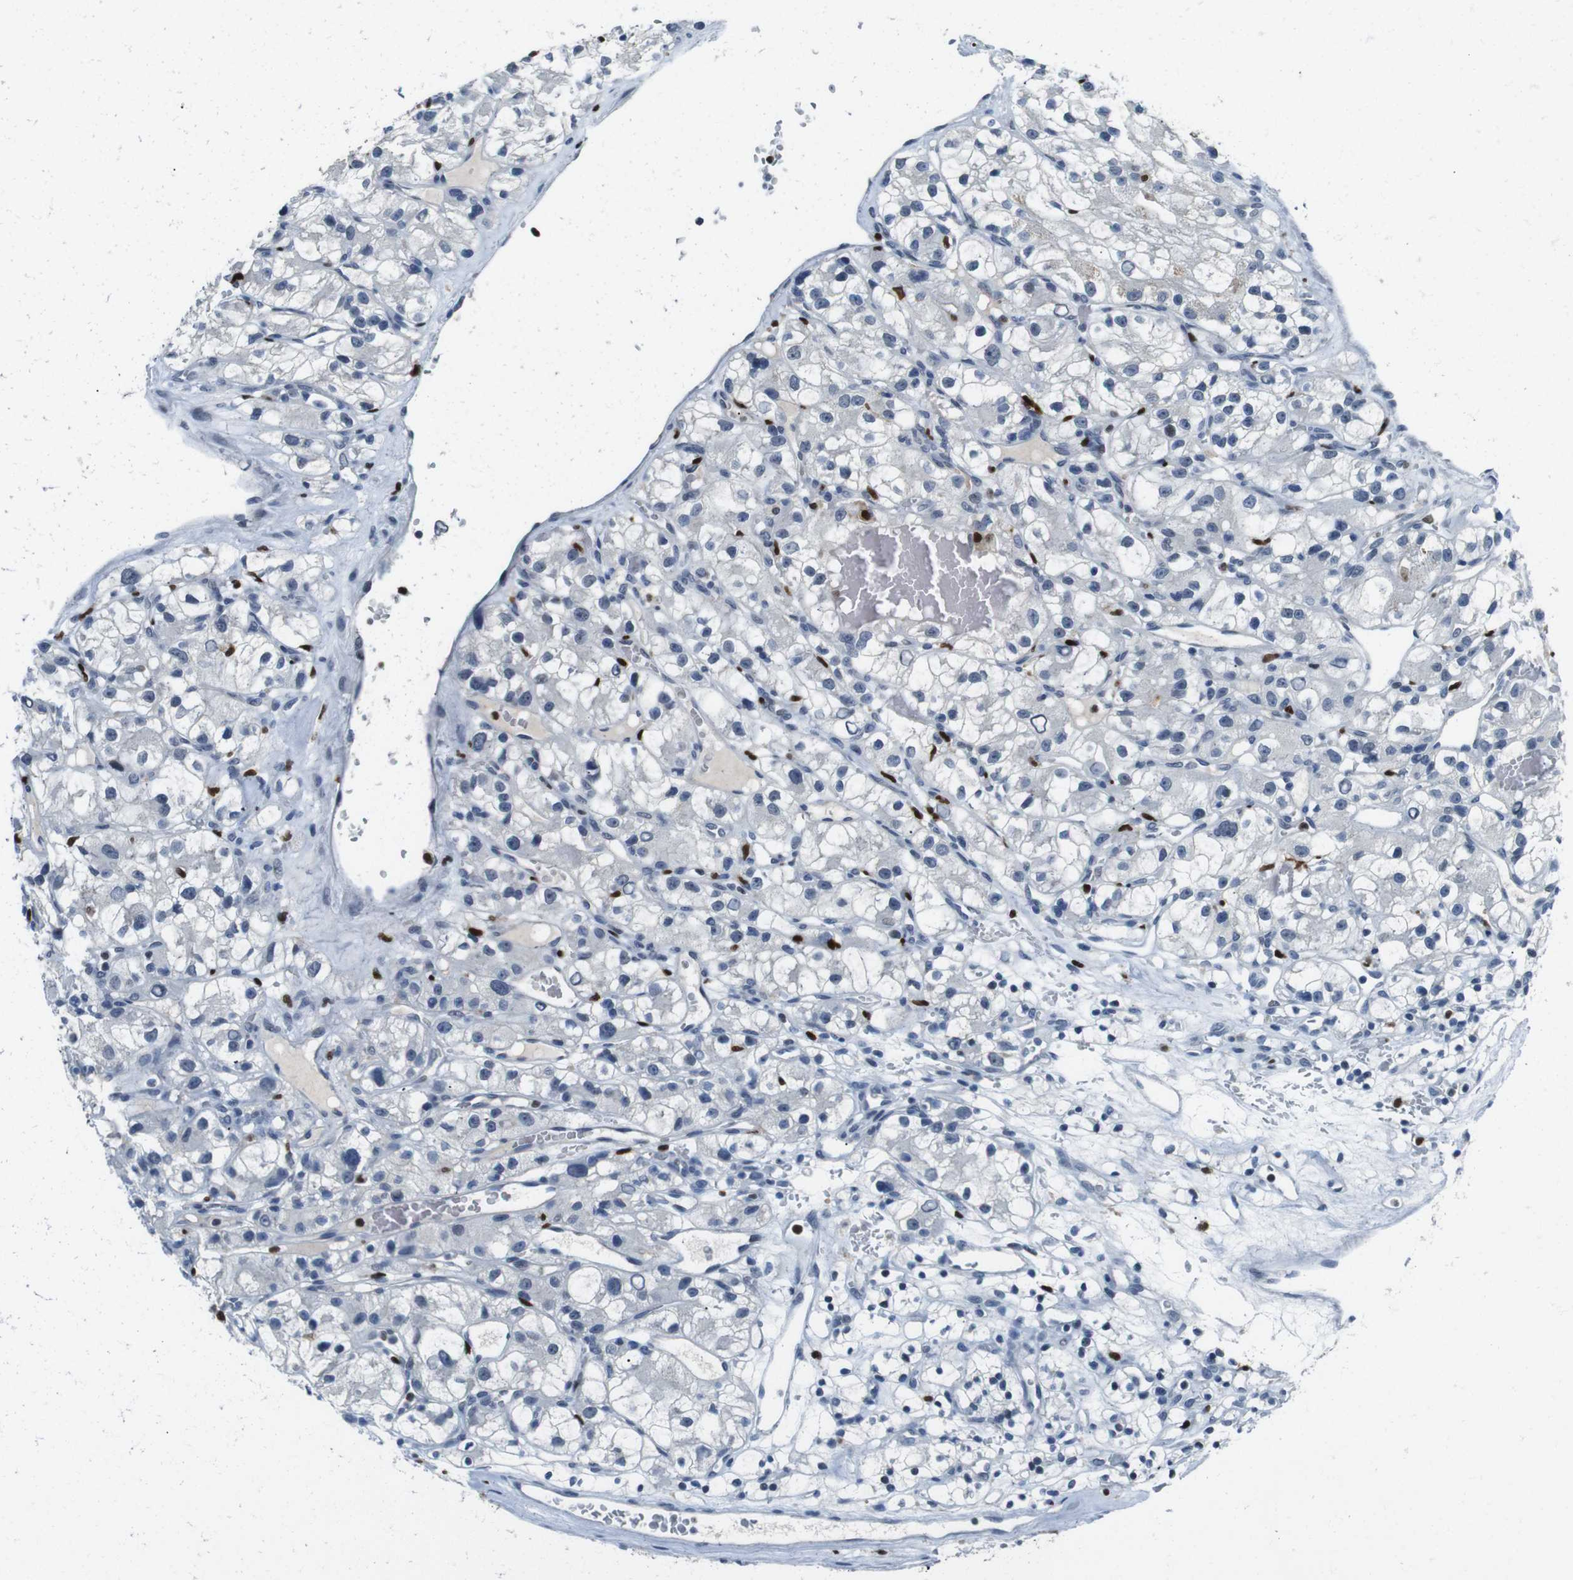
{"staining": {"intensity": "negative", "quantity": "none", "location": "none"}, "tissue": "renal cancer", "cell_type": "Tumor cells", "image_type": "cancer", "snomed": [{"axis": "morphology", "description": "Adenocarcinoma, NOS"}, {"axis": "topography", "description": "Kidney"}], "caption": "DAB (3,3'-diaminobenzidine) immunohistochemical staining of renal cancer shows no significant staining in tumor cells. (Stains: DAB (3,3'-diaminobenzidine) immunohistochemistry (IHC) with hematoxylin counter stain, Microscopy: brightfield microscopy at high magnification).", "gene": "IRF8", "patient": {"sex": "female", "age": 57}}